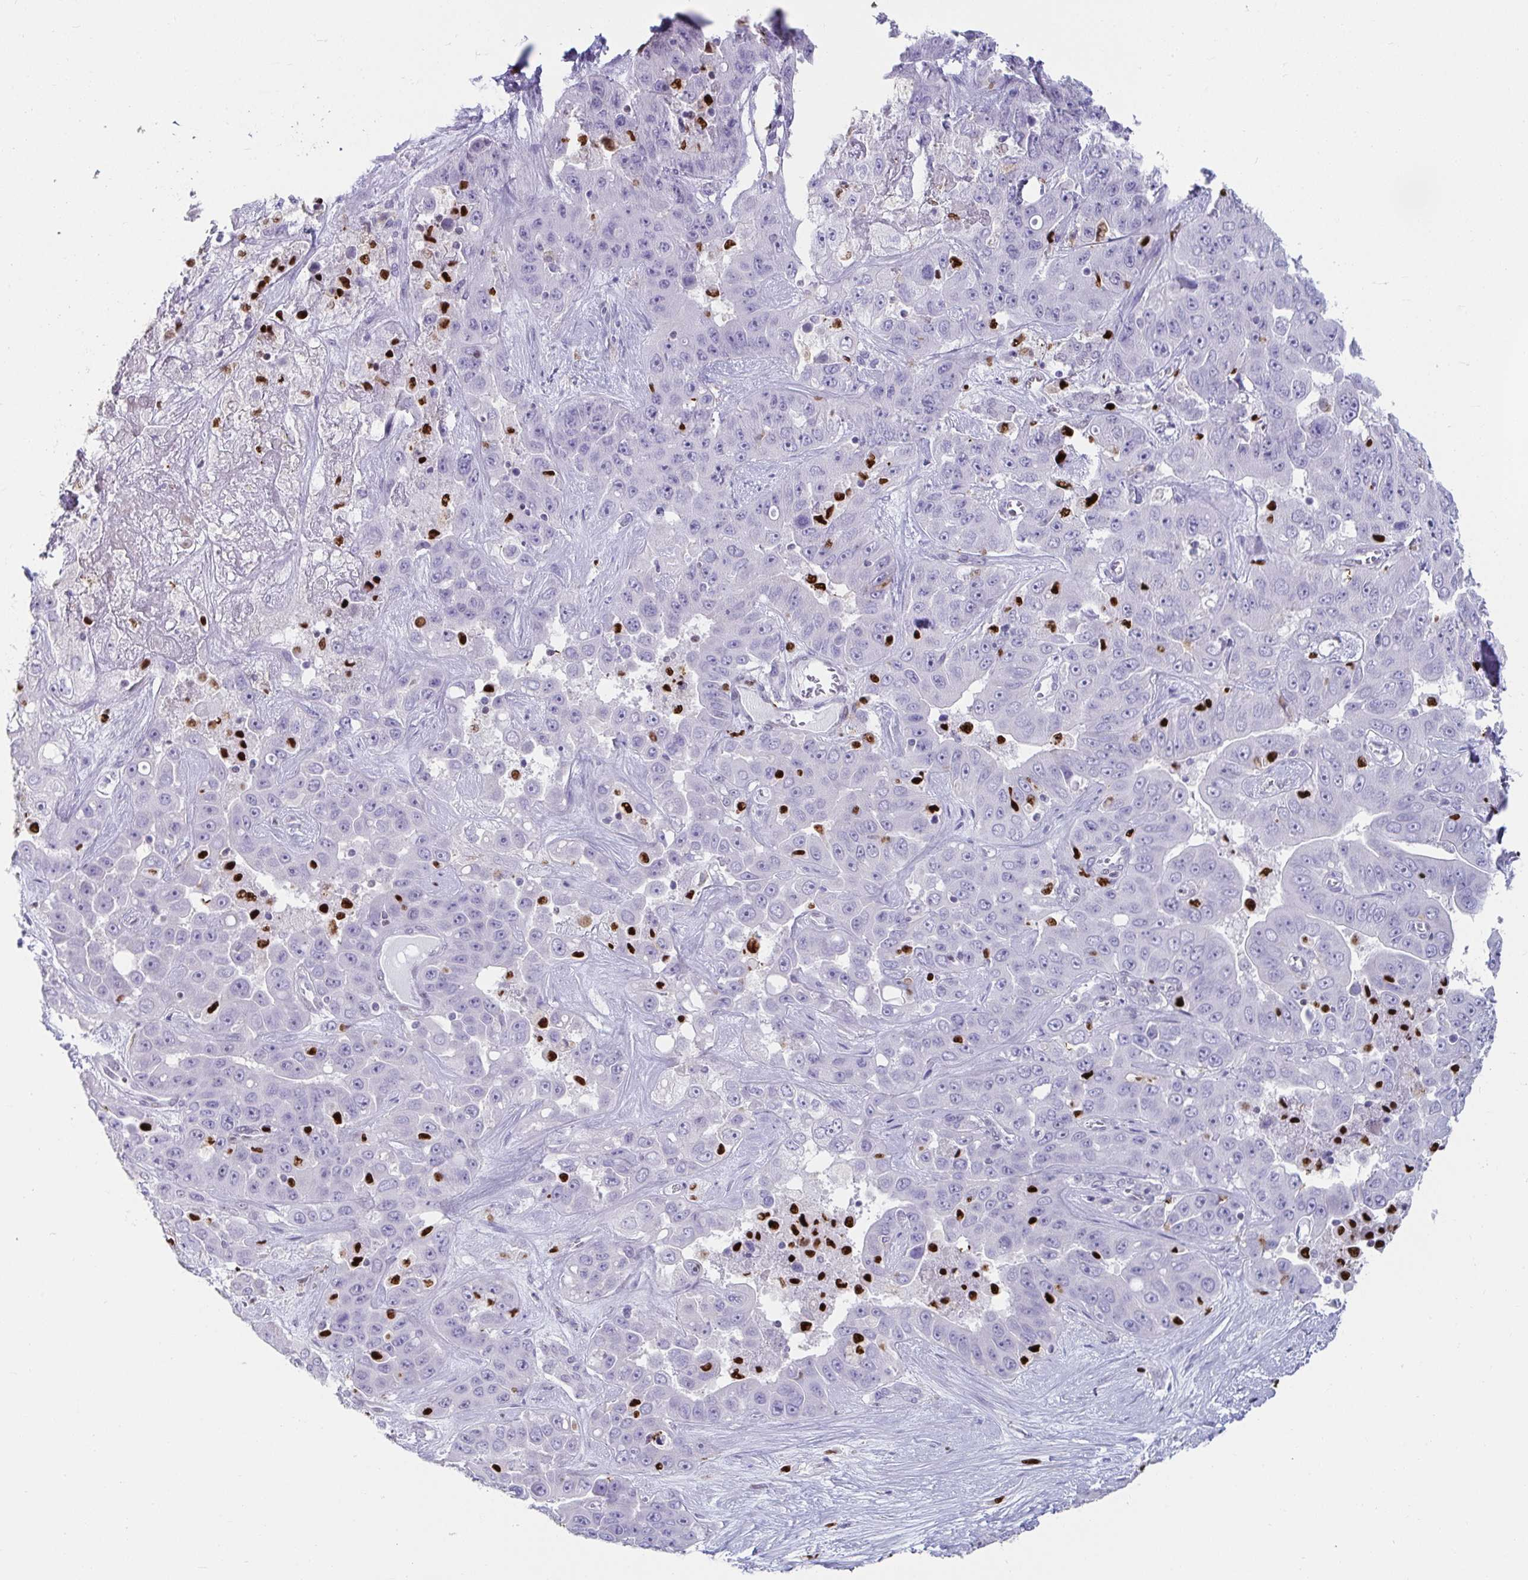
{"staining": {"intensity": "negative", "quantity": "none", "location": "none"}, "tissue": "liver cancer", "cell_type": "Tumor cells", "image_type": "cancer", "snomed": [{"axis": "morphology", "description": "Cholangiocarcinoma"}, {"axis": "topography", "description": "Liver"}], "caption": "A photomicrograph of human liver cancer is negative for staining in tumor cells.", "gene": "ZNF586", "patient": {"sex": "female", "age": 52}}